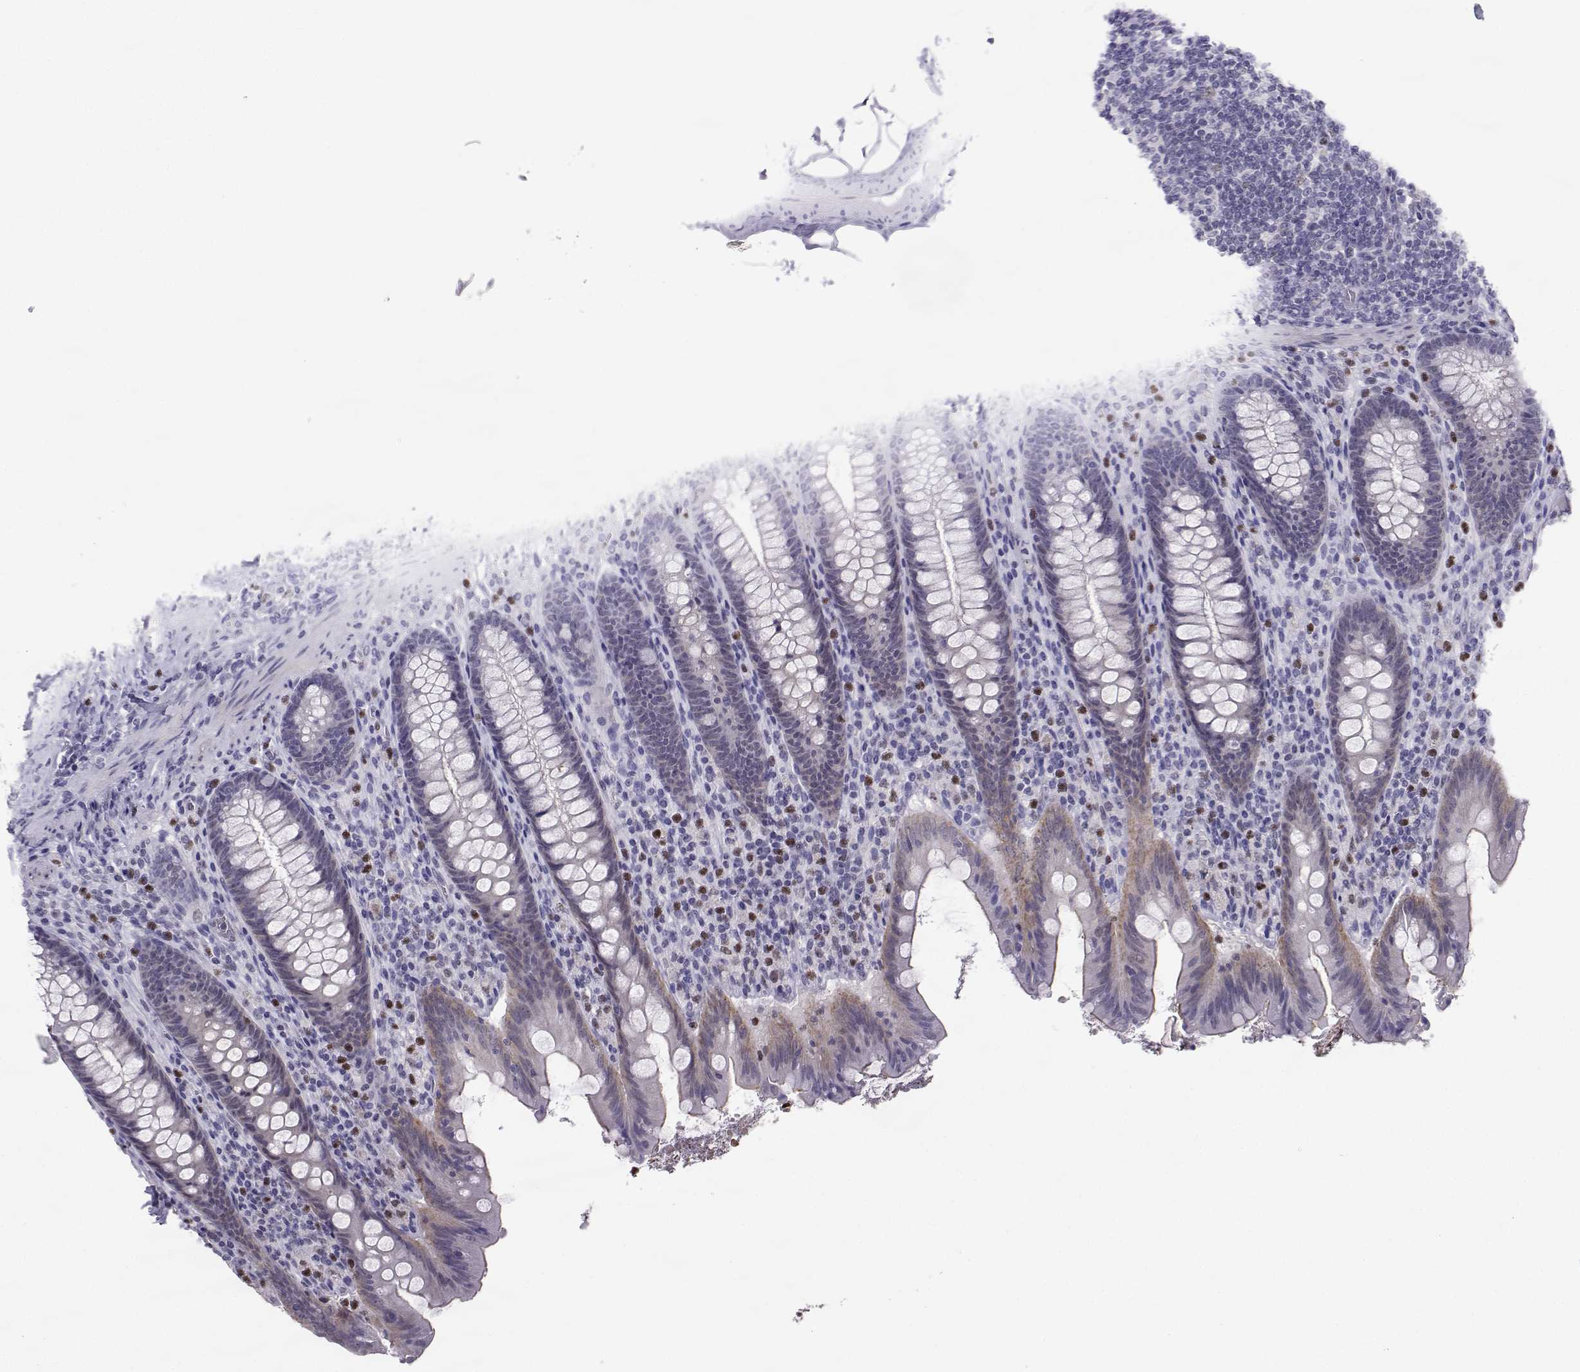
{"staining": {"intensity": "weak", "quantity": "<25%", "location": "cytoplasmic/membranous"}, "tissue": "appendix", "cell_type": "Glandular cells", "image_type": "normal", "snomed": [{"axis": "morphology", "description": "Normal tissue, NOS"}, {"axis": "topography", "description": "Appendix"}], "caption": "The image shows no staining of glandular cells in benign appendix.", "gene": "TEDC2", "patient": {"sex": "male", "age": 45}}